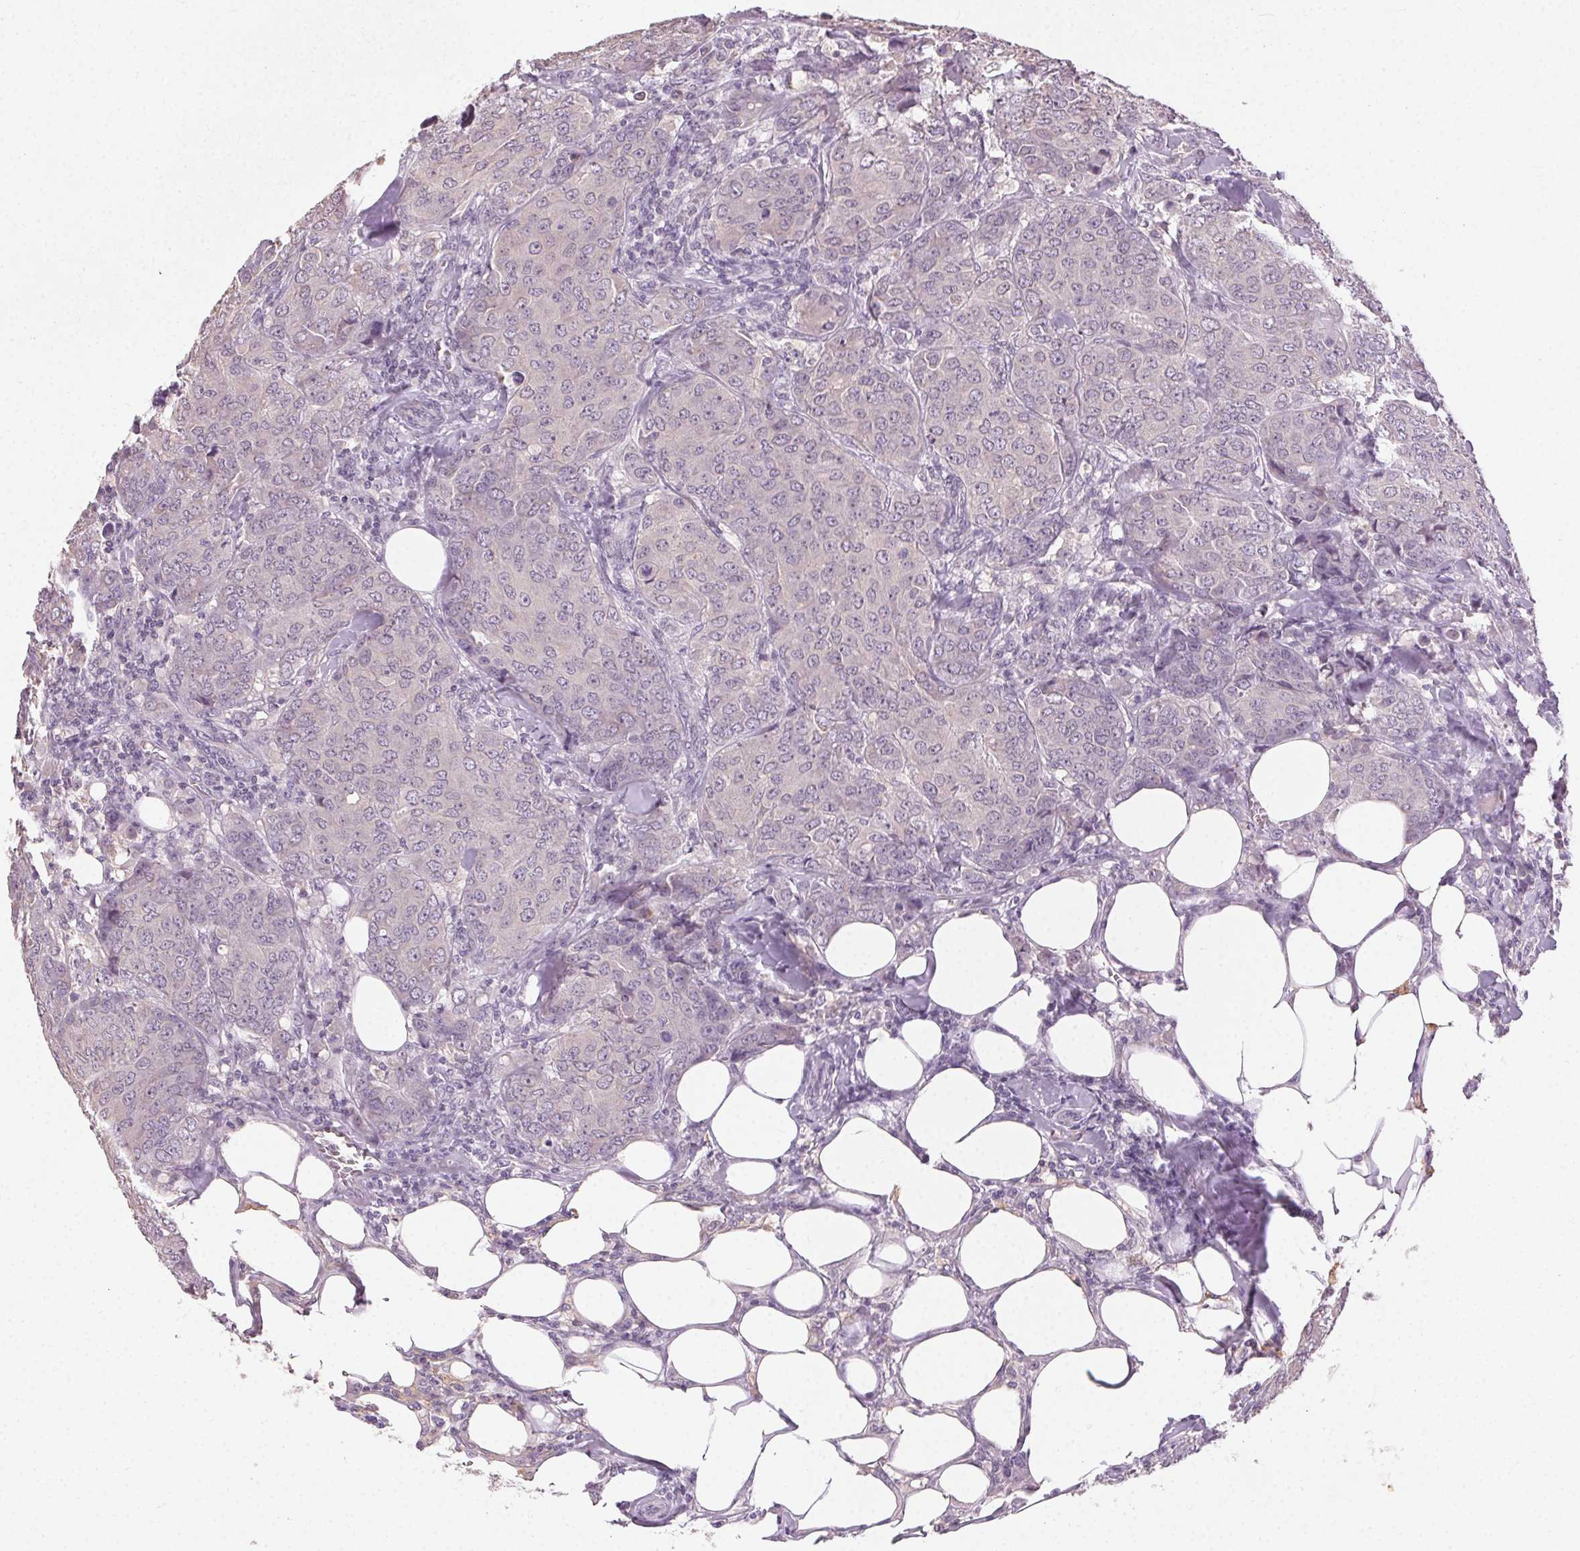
{"staining": {"intensity": "negative", "quantity": "none", "location": "none"}, "tissue": "breast cancer", "cell_type": "Tumor cells", "image_type": "cancer", "snomed": [{"axis": "morphology", "description": "Duct carcinoma"}, {"axis": "topography", "description": "Breast"}], "caption": "An immunohistochemistry (IHC) image of breast cancer is shown. There is no staining in tumor cells of breast cancer. Nuclei are stained in blue.", "gene": "CLTRN", "patient": {"sex": "female", "age": 43}}